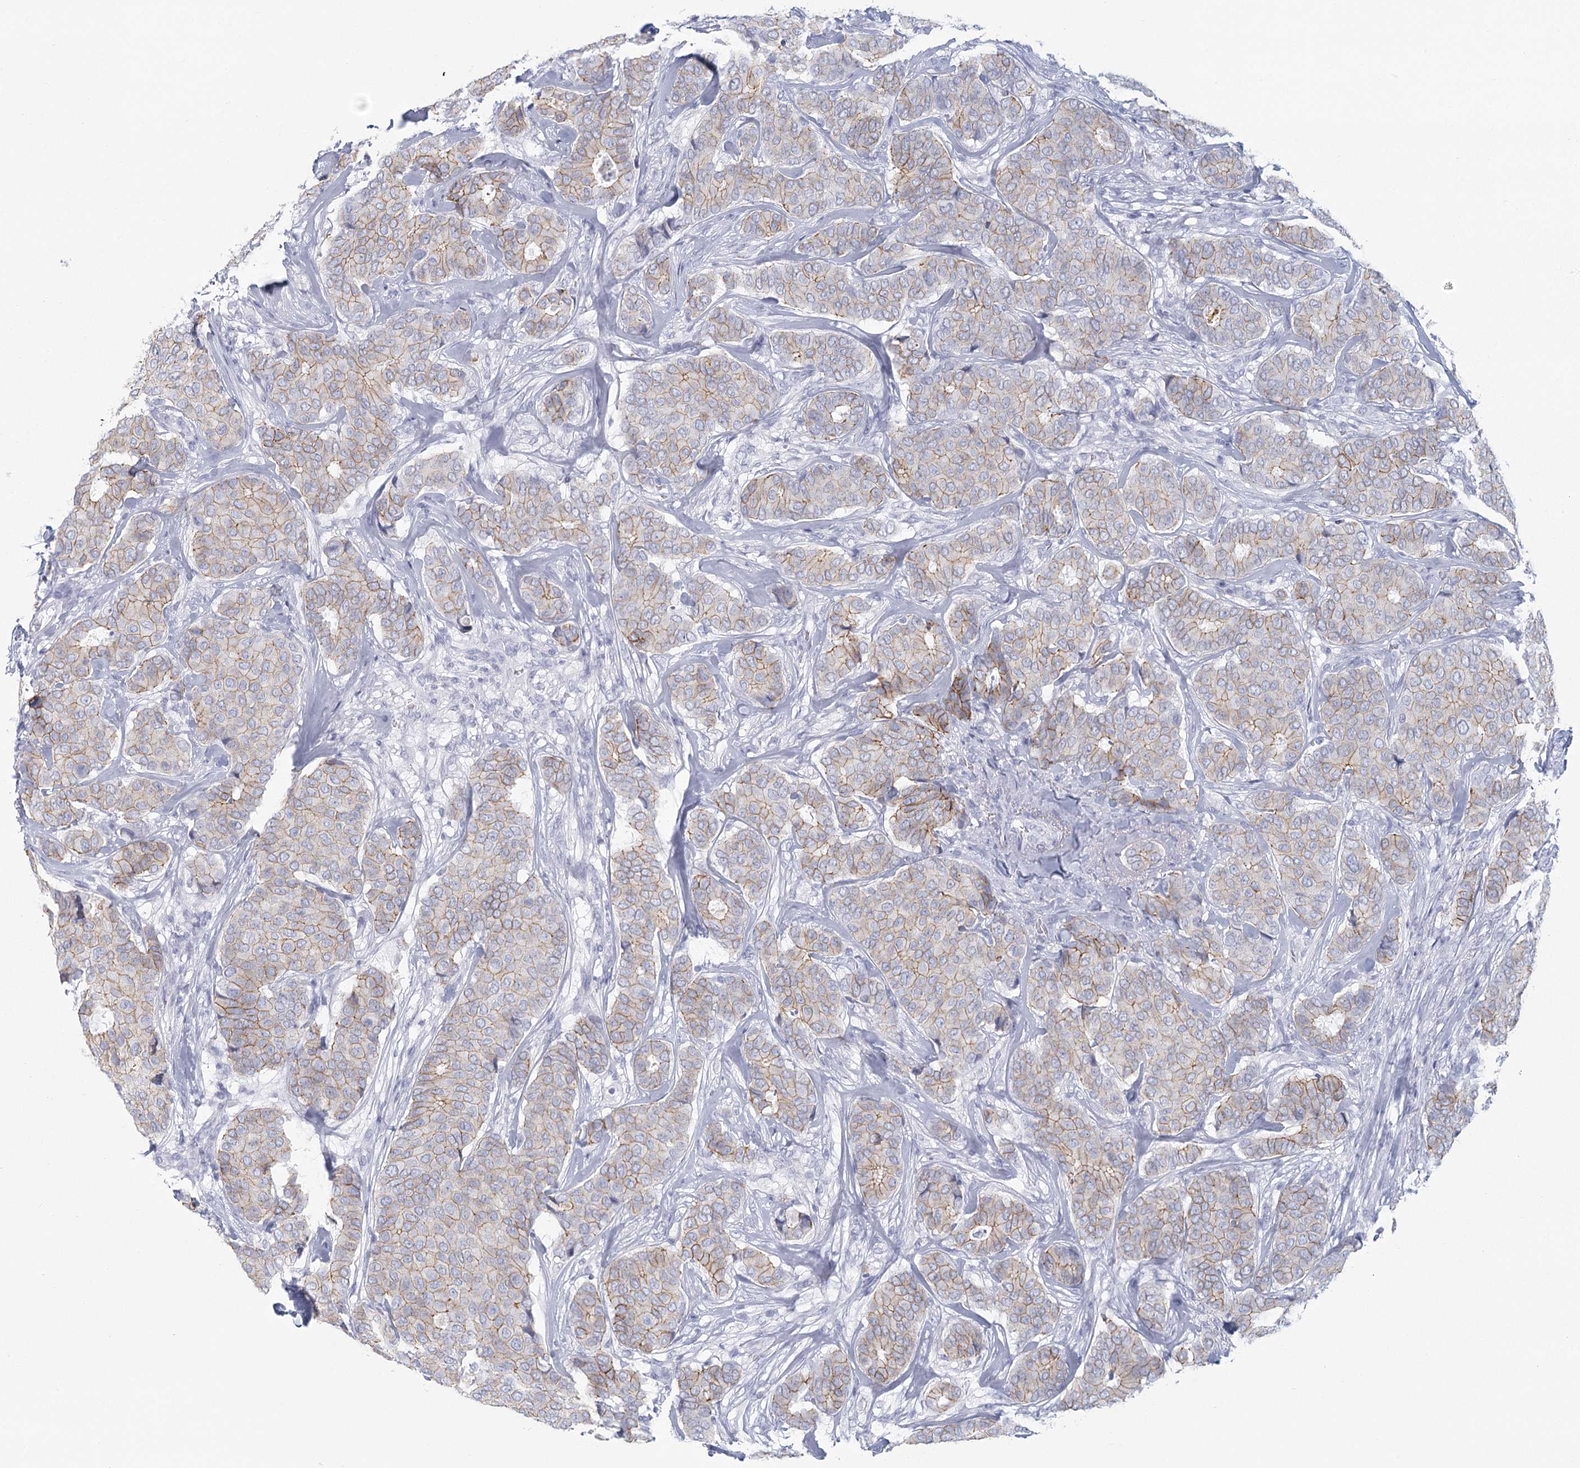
{"staining": {"intensity": "weak", "quantity": "25%-75%", "location": "cytoplasmic/membranous"}, "tissue": "breast cancer", "cell_type": "Tumor cells", "image_type": "cancer", "snomed": [{"axis": "morphology", "description": "Duct carcinoma"}, {"axis": "topography", "description": "Breast"}], "caption": "IHC micrograph of neoplastic tissue: breast intraductal carcinoma stained using immunohistochemistry (IHC) displays low levels of weak protein expression localized specifically in the cytoplasmic/membranous of tumor cells, appearing as a cytoplasmic/membranous brown color.", "gene": "WNT8B", "patient": {"sex": "female", "age": 75}}